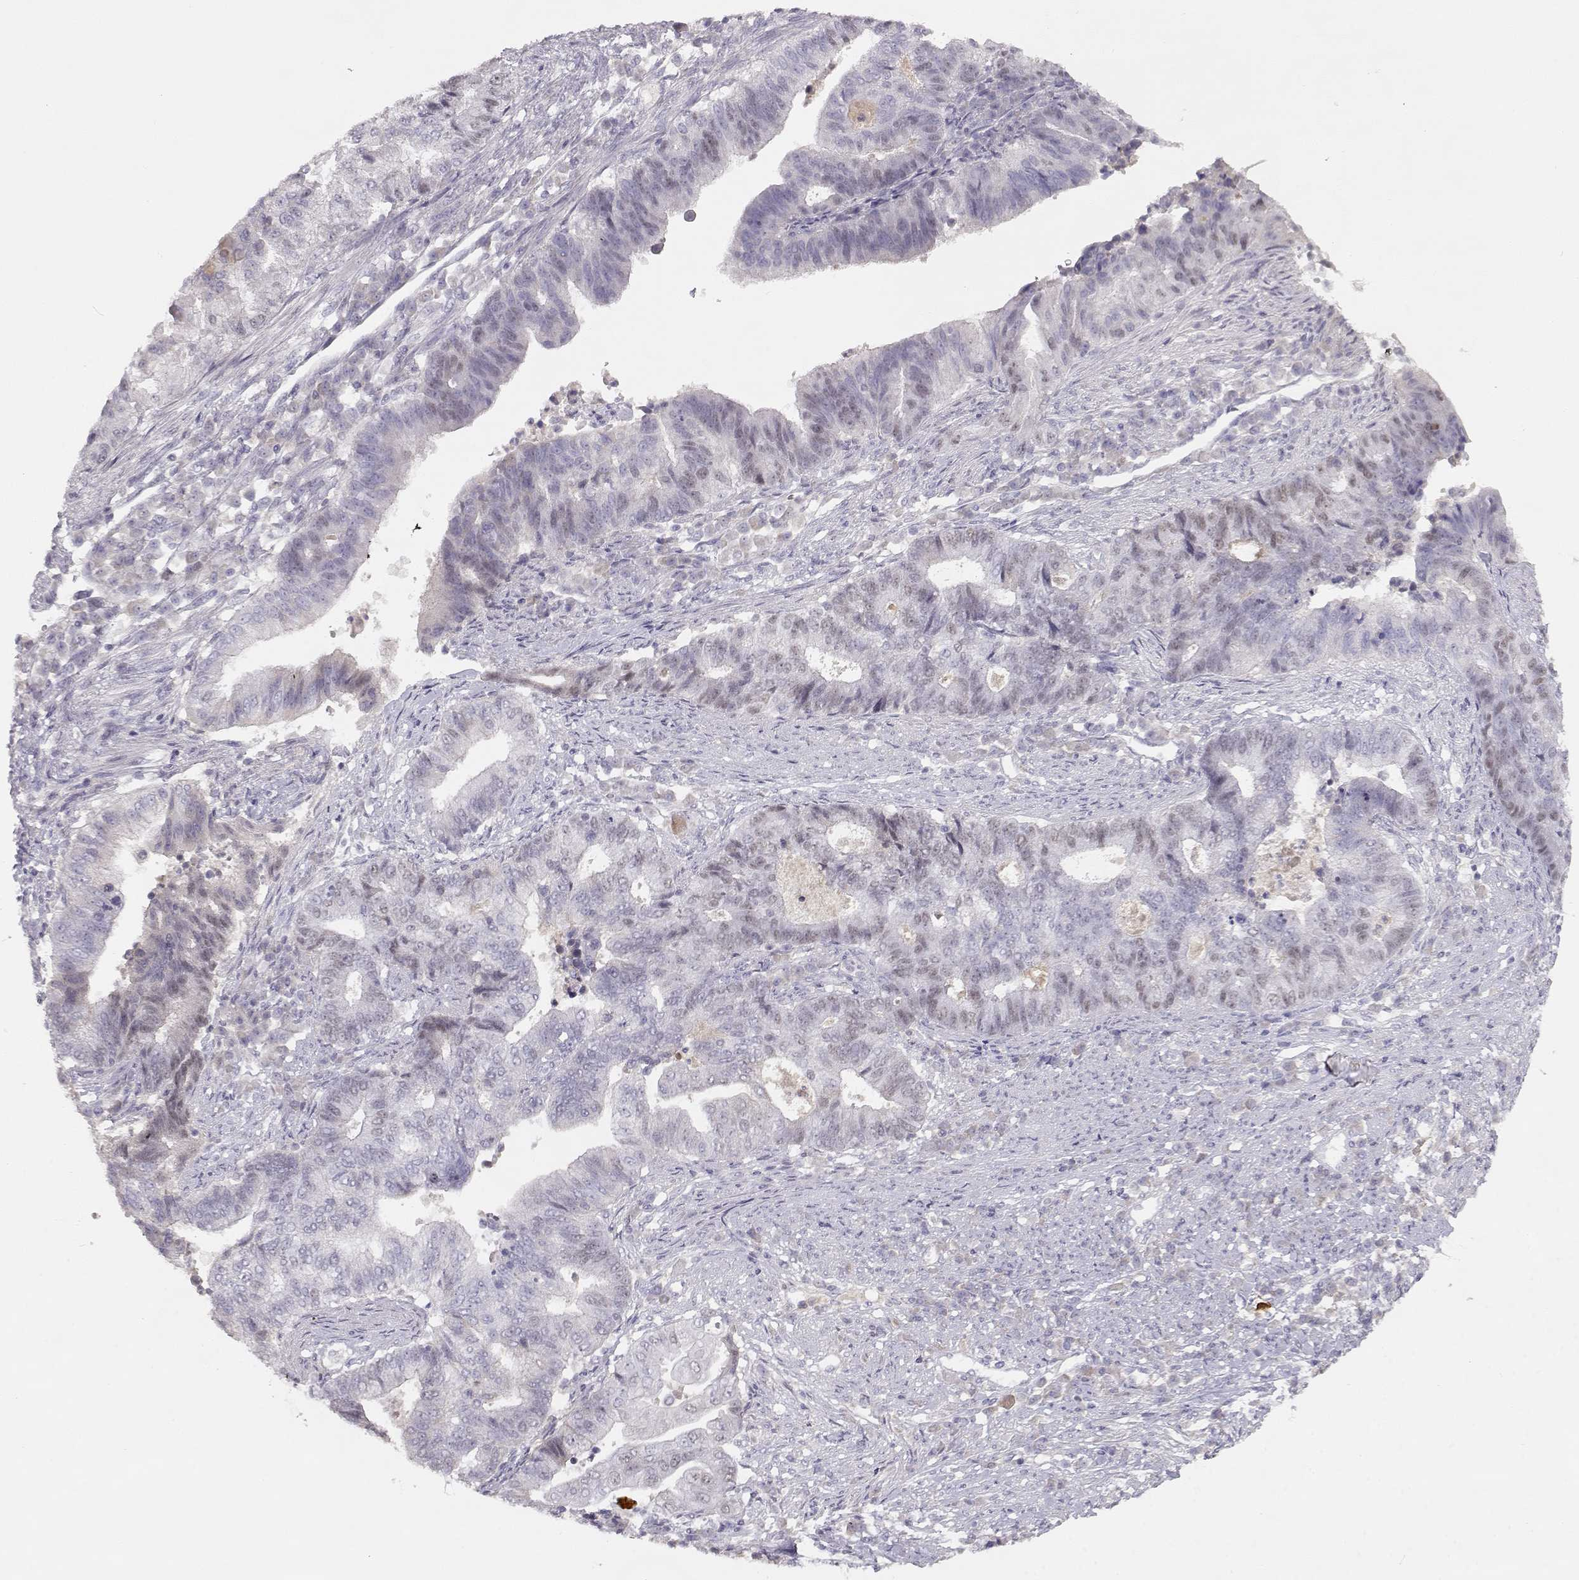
{"staining": {"intensity": "negative", "quantity": "none", "location": "none"}, "tissue": "endometrial cancer", "cell_type": "Tumor cells", "image_type": "cancer", "snomed": [{"axis": "morphology", "description": "Adenocarcinoma, NOS"}, {"axis": "topography", "description": "Uterus"}, {"axis": "topography", "description": "Endometrium"}], "caption": "Image shows no significant protein positivity in tumor cells of endometrial adenocarcinoma. Nuclei are stained in blue.", "gene": "OPN5", "patient": {"sex": "female", "age": 54}}